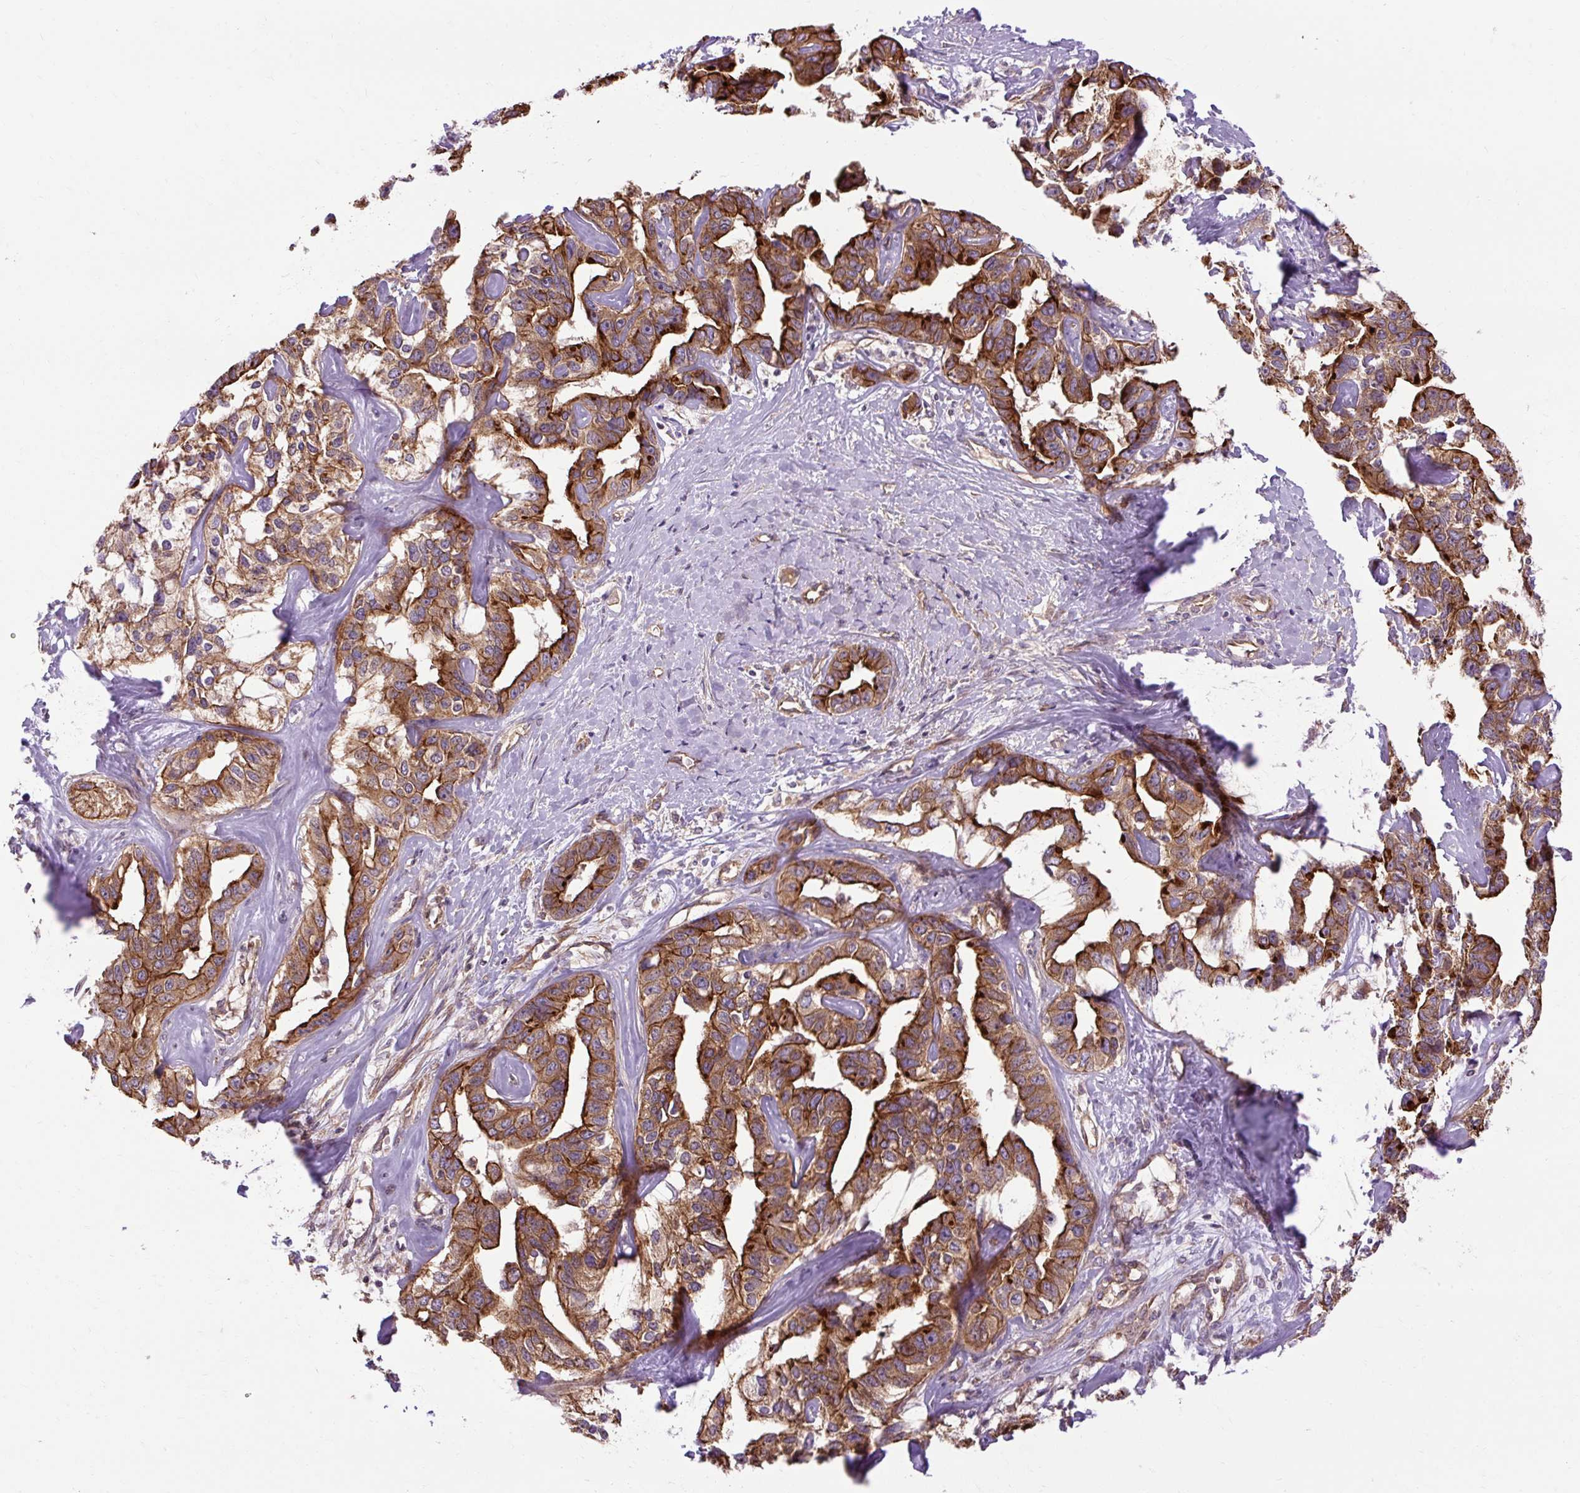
{"staining": {"intensity": "strong", "quantity": ">75%", "location": "cytoplasmic/membranous"}, "tissue": "liver cancer", "cell_type": "Tumor cells", "image_type": "cancer", "snomed": [{"axis": "morphology", "description": "Cholangiocarcinoma"}, {"axis": "topography", "description": "Liver"}], "caption": "Immunohistochemical staining of liver cancer (cholangiocarcinoma) reveals high levels of strong cytoplasmic/membranous protein expression in approximately >75% of tumor cells. (Brightfield microscopy of DAB IHC at high magnification).", "gene": "CCDC93", "patient": {"sex": "male", "age": 59}}